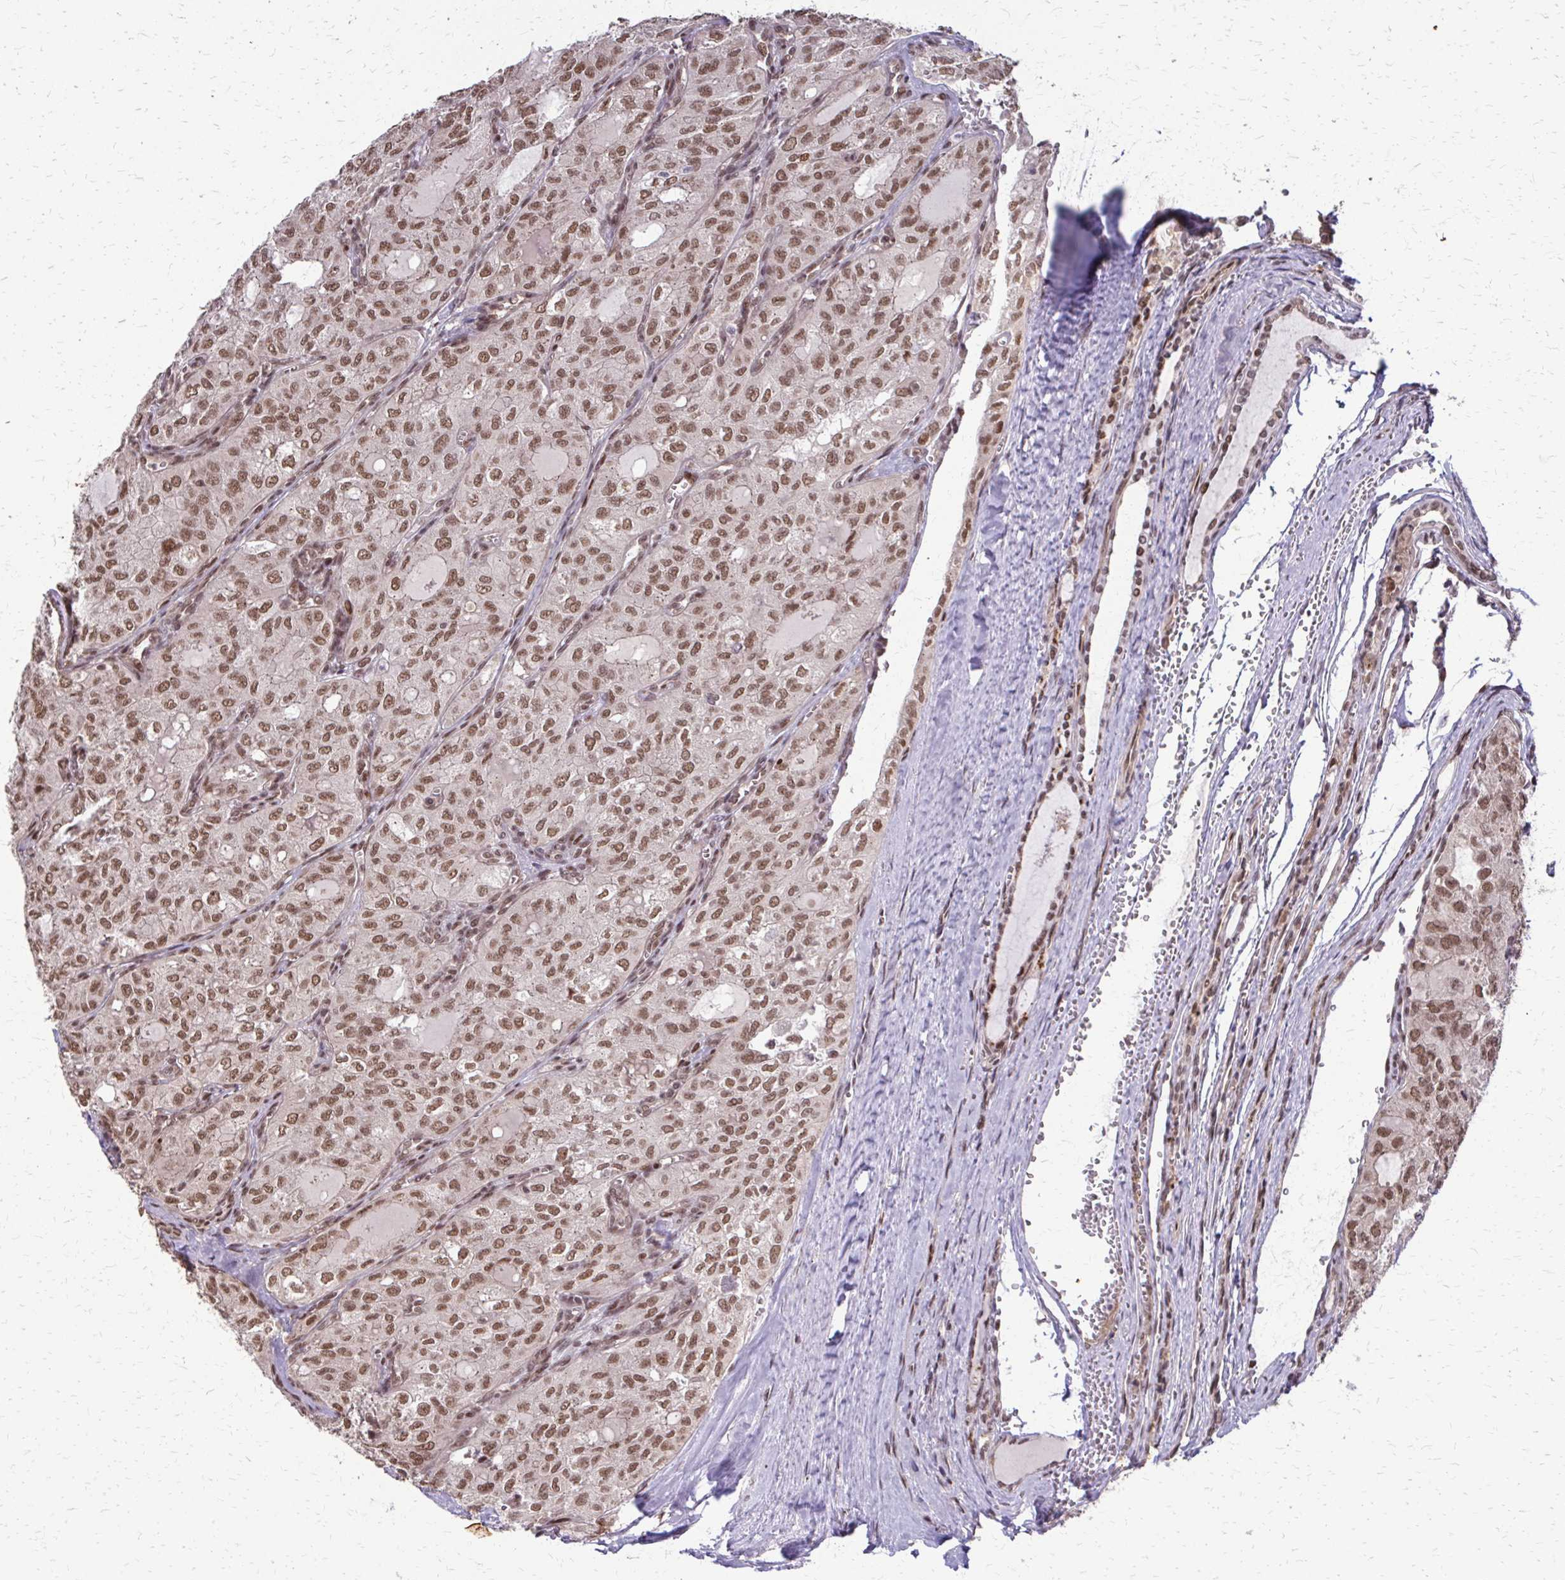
{"staining": {"intensity": "moderate", "quantity": ">75%", "location": "nuclear"}, "tissue": "thyroid cancer", "cell_type": "Tumor cells", "image_type": "cancer", "snomed": [{"axis": "morphology", "description": "Follicular adenoma carcinoma, NOS"}, {"axis": "topography", "description": "Thyroid gland"}], "caption": "Thyroid cancer was stained to show a protein in brown. There is medium levels of moderate nuclear expression in about >75% of tumor cells.", "gene": "SS18", "patient": {"sex": "male", "age": 75}}